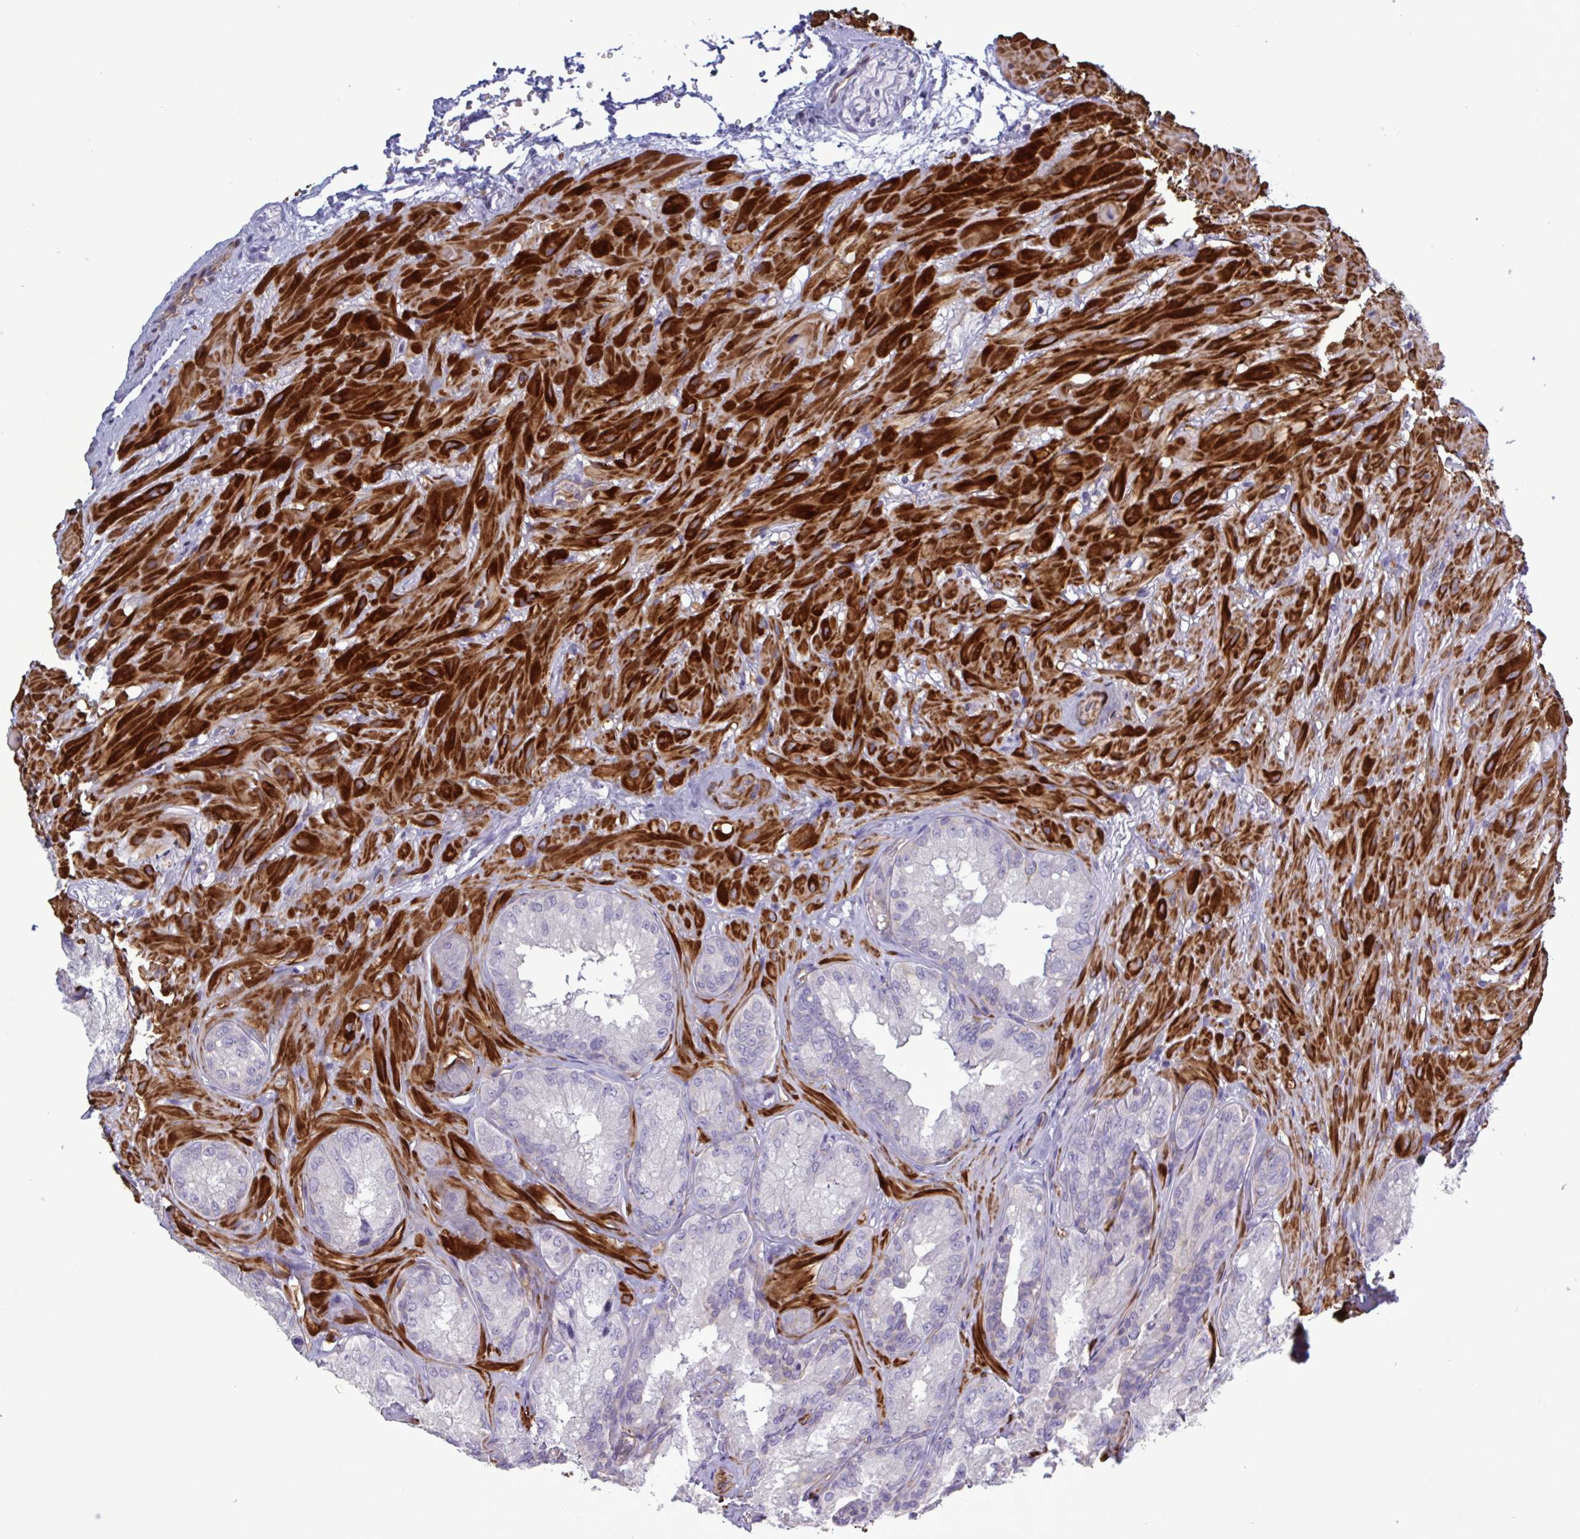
{"staining": {"intensity": "negative", "quantity": "none", "location": "none"}, "tissue": "seminal vesicle", "cell_type": "Glandular cells", "image_type": "normal", "snomed": [{"axis": "morphology", "description": "Normal tissue, NOS"}, {"axis": "topography", "description": "Seminal veicle"}], "caption": "High power microscopy micrograph of an immunohistochemistry (IHC) histopathology image of unremarkable seminal vesicle, revealing no significant expression in glandular cells. (Stains: DAB immunohistochemistry (IHC) with hematoxylin counter stain, Microscopy: brightfield microscopy at high magnification).", "gene": "SHISA7", "patient": {"sex": "male", "age": 47}}